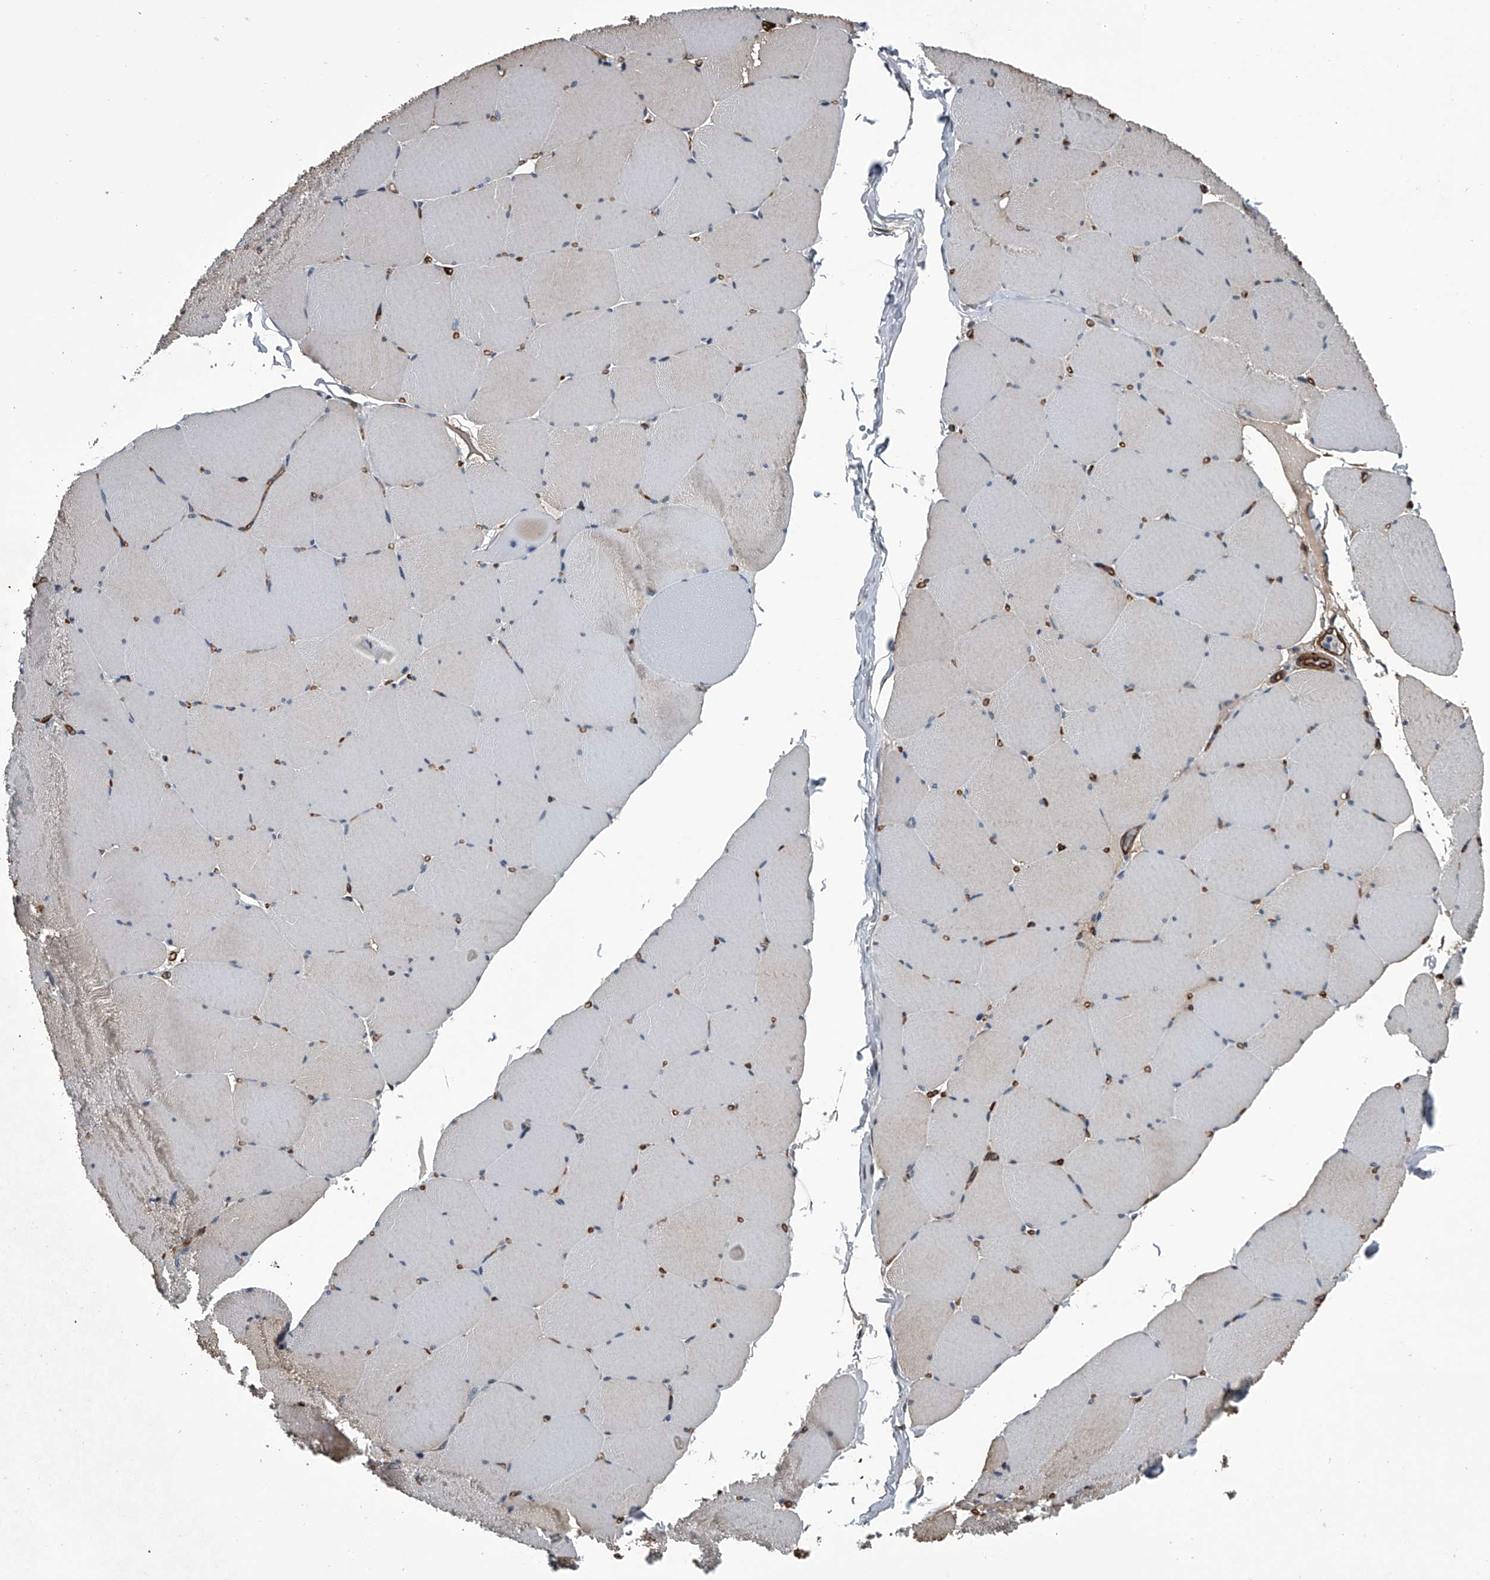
{"staining": {"intensity": "weak", "quantity": "25%-75%", "location": "cytoplasmic/membranous"}, "tissue": "skeletal muscle", "cell_type": "Myocytes", "image_type": "normal", "snomed": [{"axis": "morphology", "description": "Normal tissue, NOS"}, {"axis": "topography", "description": "Skeletal muscle"}, {"axis": "topography", "description": "Head-Neck"}], "caption": "Immunohistochemical staining of benign human skeletal muscle reveals 25%-75% levels of weak cytoplasmic/membranous protein expression in approximately 25%-75% of myocytes. (DAB = brown stain, brightfield microscopy at high magnification).", "gene": "LDLRAD2", "patient": {"sex": "male", "age": 66}}